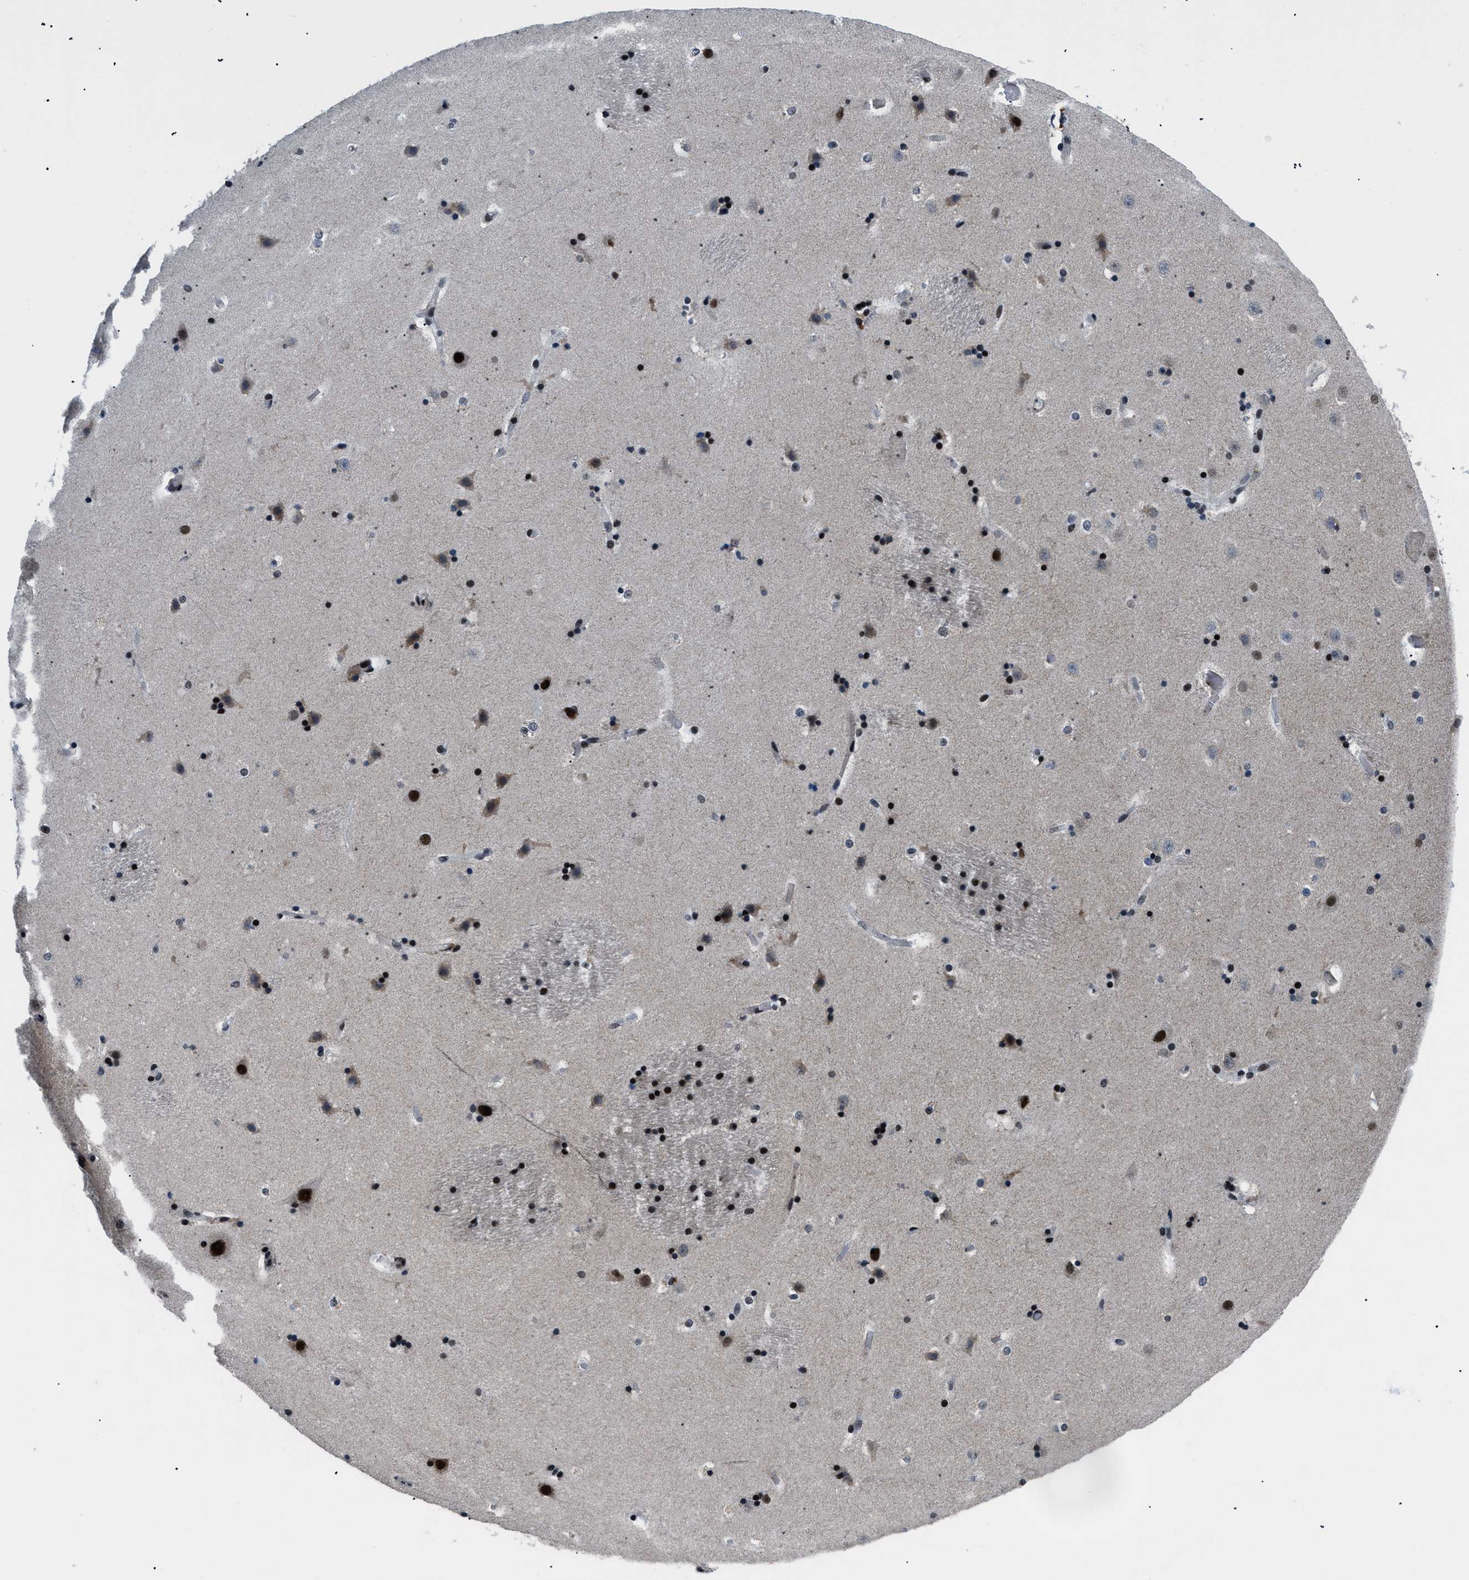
{"staining": {"intensity": "strong", "quantity": ">75%", "location": "nuclear"}, "tissue": "caudate", "cell_type": "Glial cells", "image_type": "normal", "snomed": [{"axis": "morphology", "description": "Normal tissue, NOS"}, {"axis": "topography", "description": "Lateral ventricle wall"}], "caption": "Glial cells display high levels of strong nuclear staining in about >75% of cells in unremarkable caudate. The protein of interest is stained brown, and the nuclei are stained in blue (DAB IHC with brightfield microscopy, high magnification).", "gene": "SMARCB1", "patient": {"sex": "male", "age": 45}}